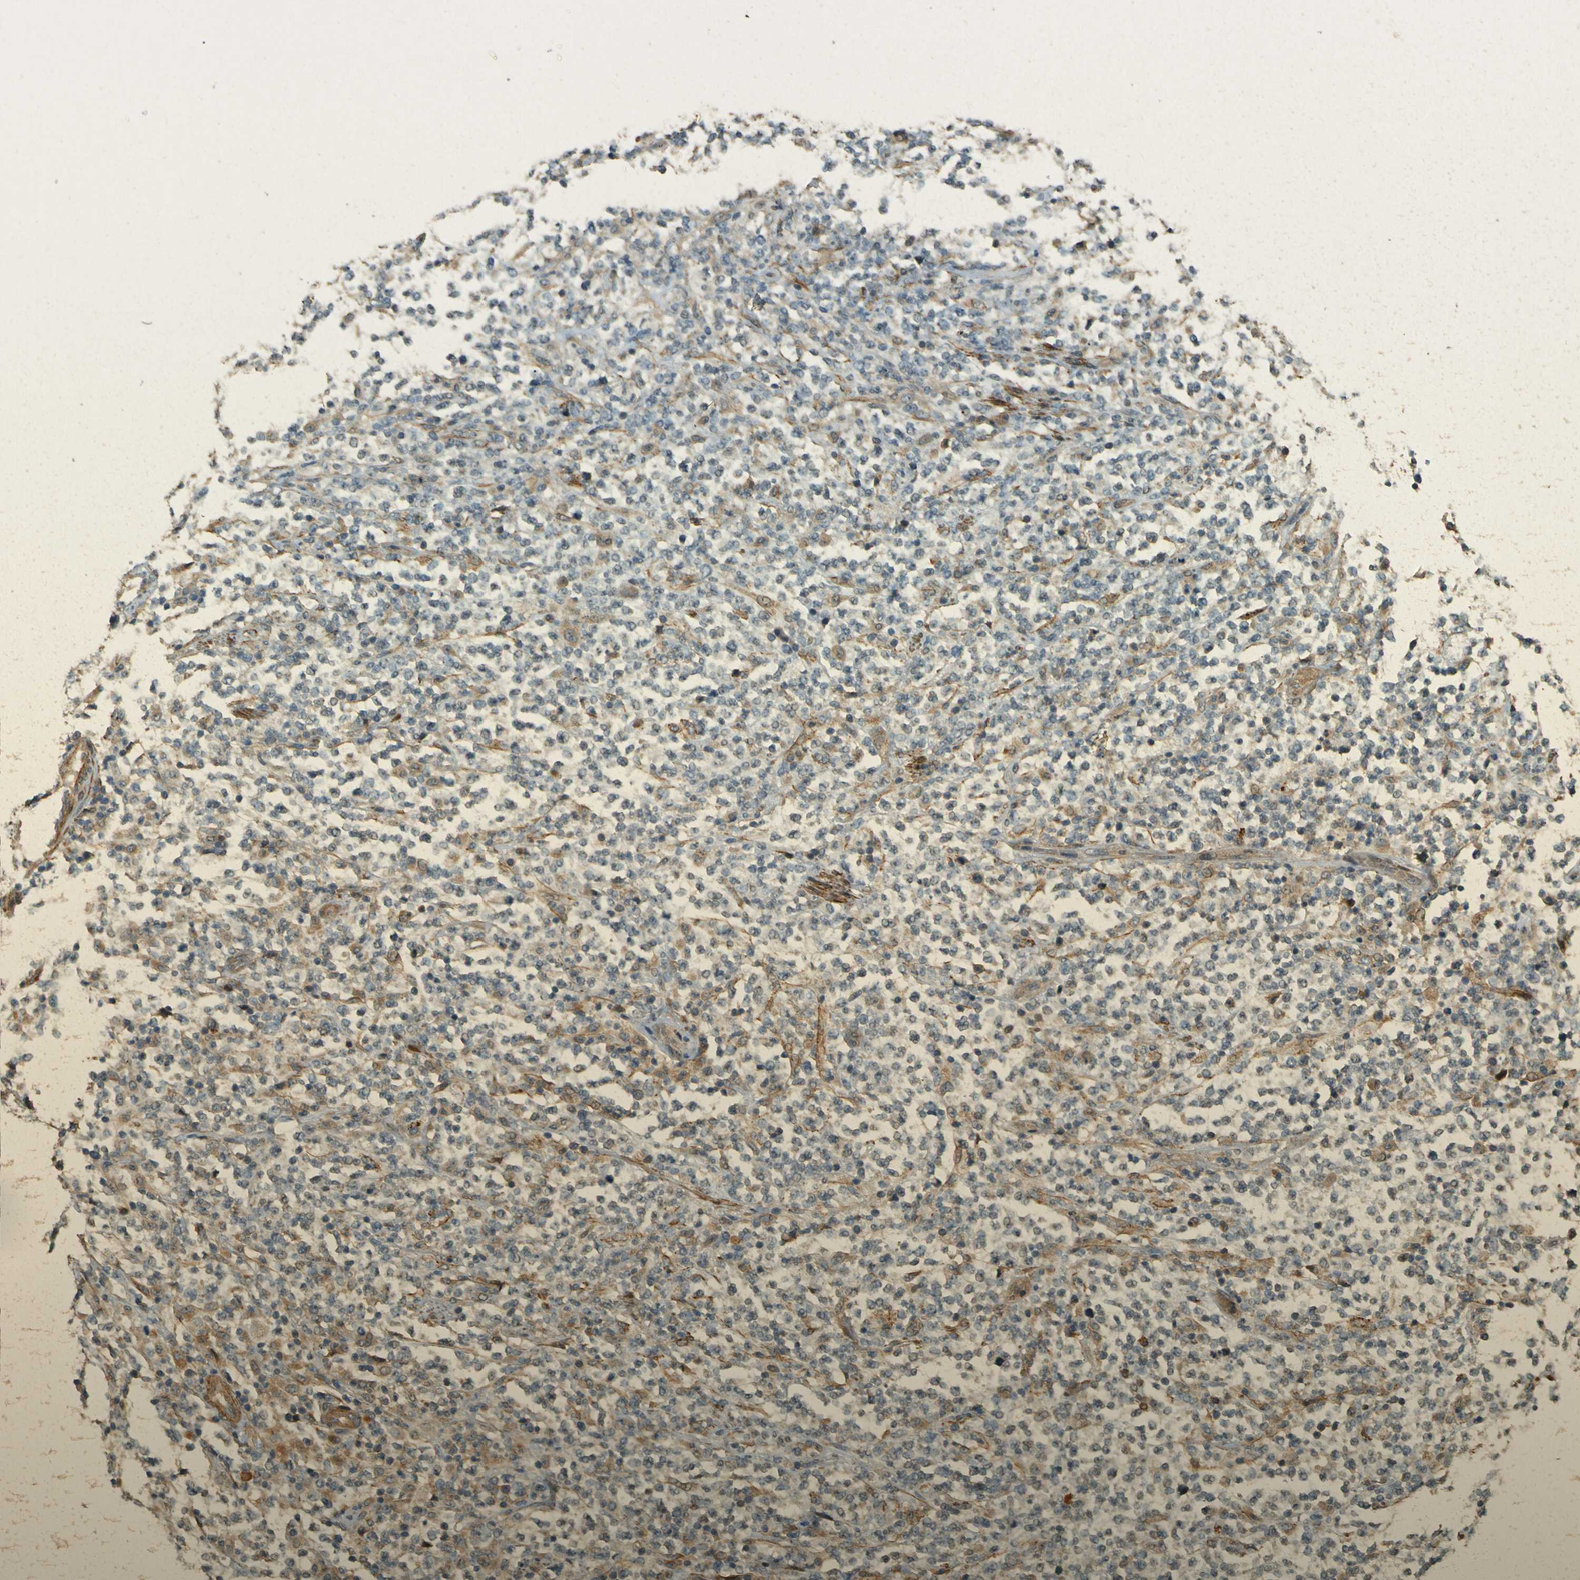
{"staining": {"intensity": "weak", "quantity": "<25%", "location": "cytoplasmic/membranous"}, "tissue": "lymphoma", "cell_type": "Tumor cells", "image_type": "cancer", "snomed": [{"axis": "morphology", "description": "Malignant lymphoma, non-Hodgkin's type, High grade"}, {"axis": "topography", "description": "Soft tissue"}], "caption": "DAB (3,3'-diaminobenzidine) immunohistochemical staining of lymphoma shows no significant expression in tumor cells.", "gene": "NEXN", "patient": {"sex": "male", "age": 18}}